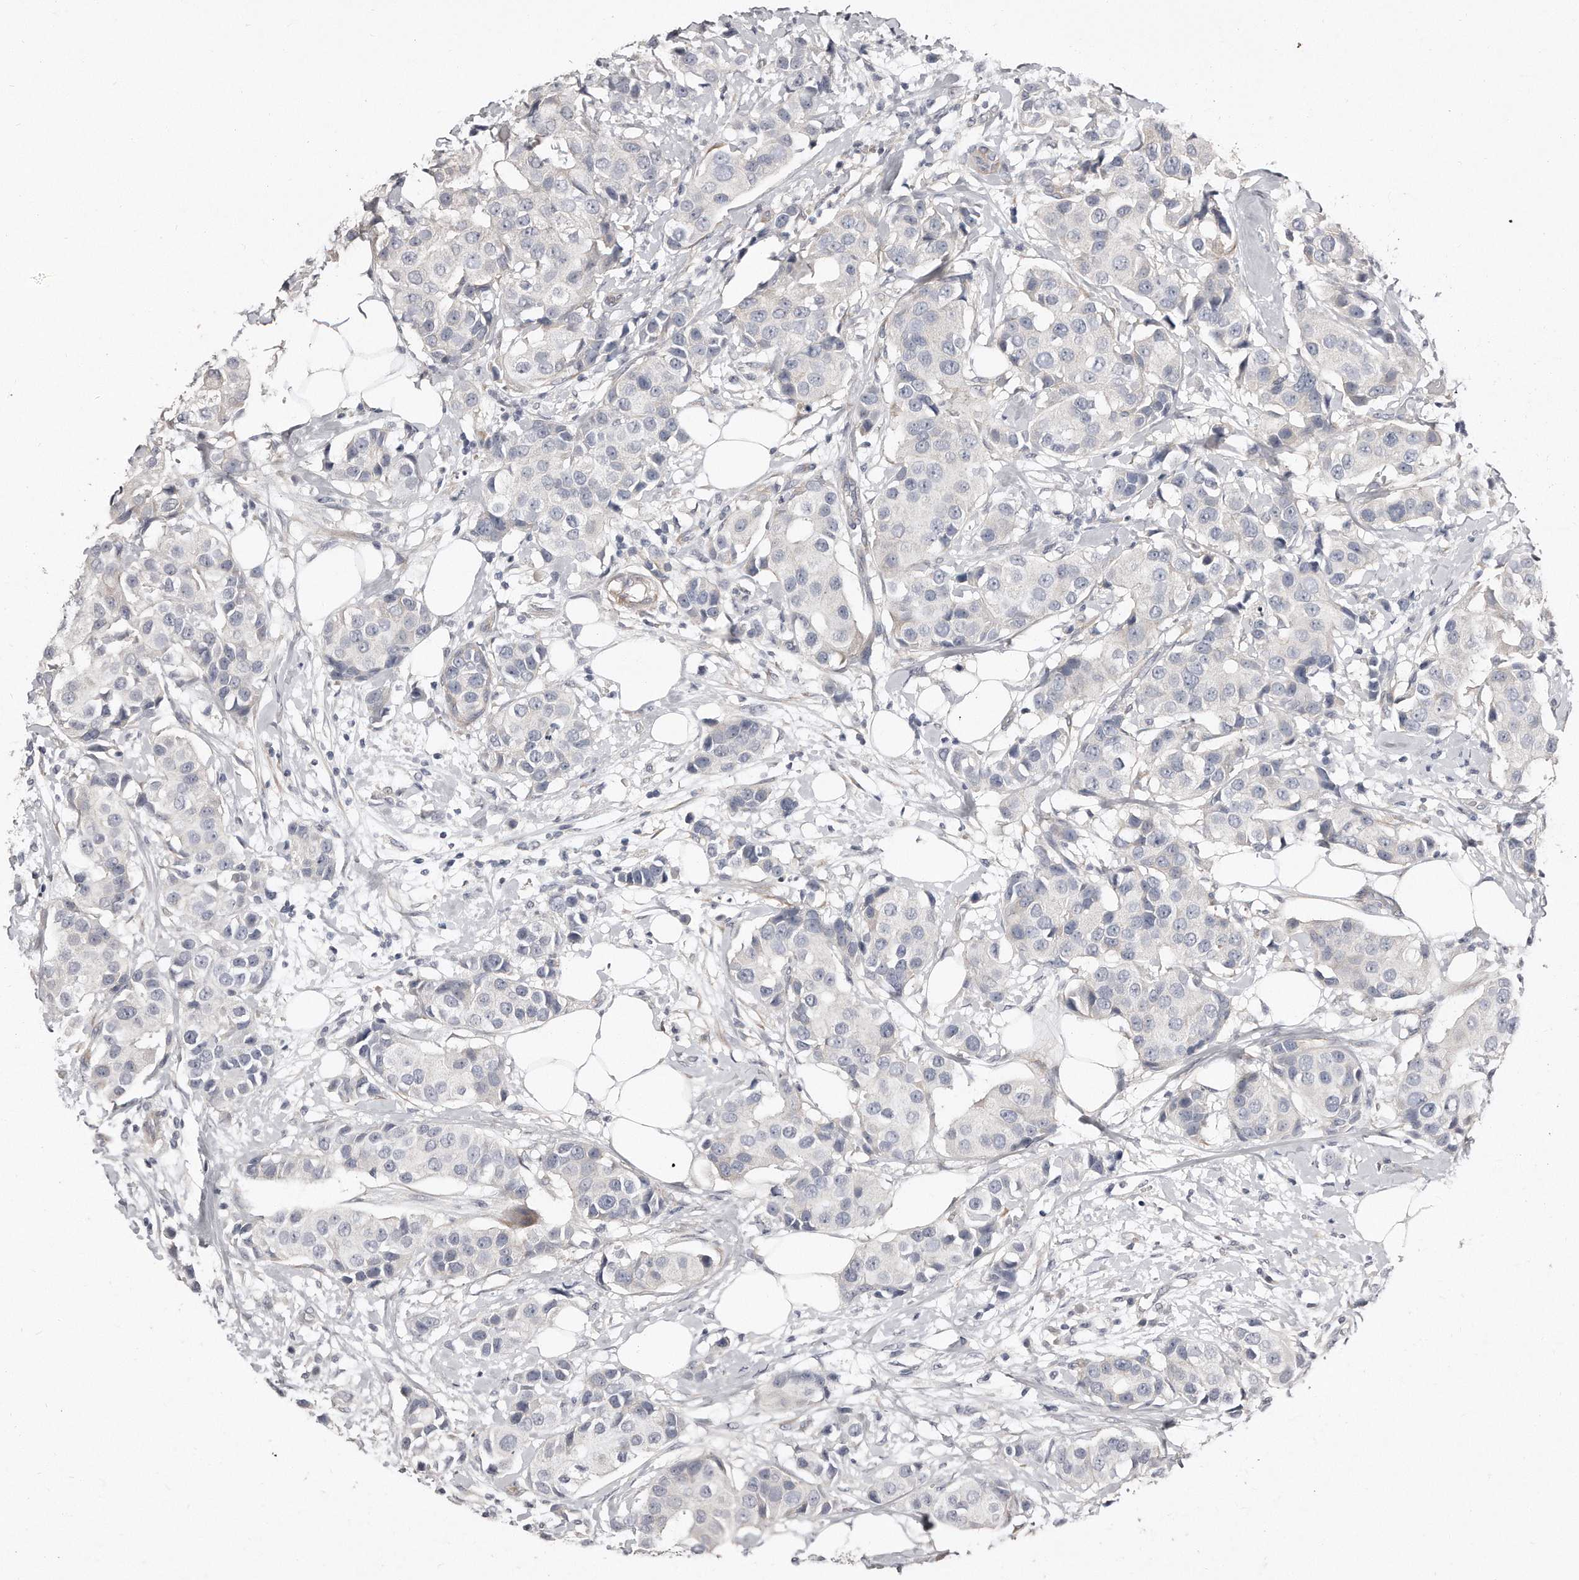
{"staining": {"intensity": "negative", "quantity": "none", "location": "none"}, "tissue": "breast cancer", "cell_type": "Tumor cells", "image_type": "cancer", "snomed": [{"axis": "morphology", "description": "Normal tissue, NOS"}, {"axis": "morphology", "description": "Duct carcinoma"}, {"axis": "topography", "description": "Breast"}], "caption": "This histopathology image is of breast cancer stained with immunohistochemistry to label a protein in brown with the nuclei are counter-stained blue. There is no positivity in tumor cells.", "gene": "LMOD1", "patient": {"sex": "female", "age": 39}}